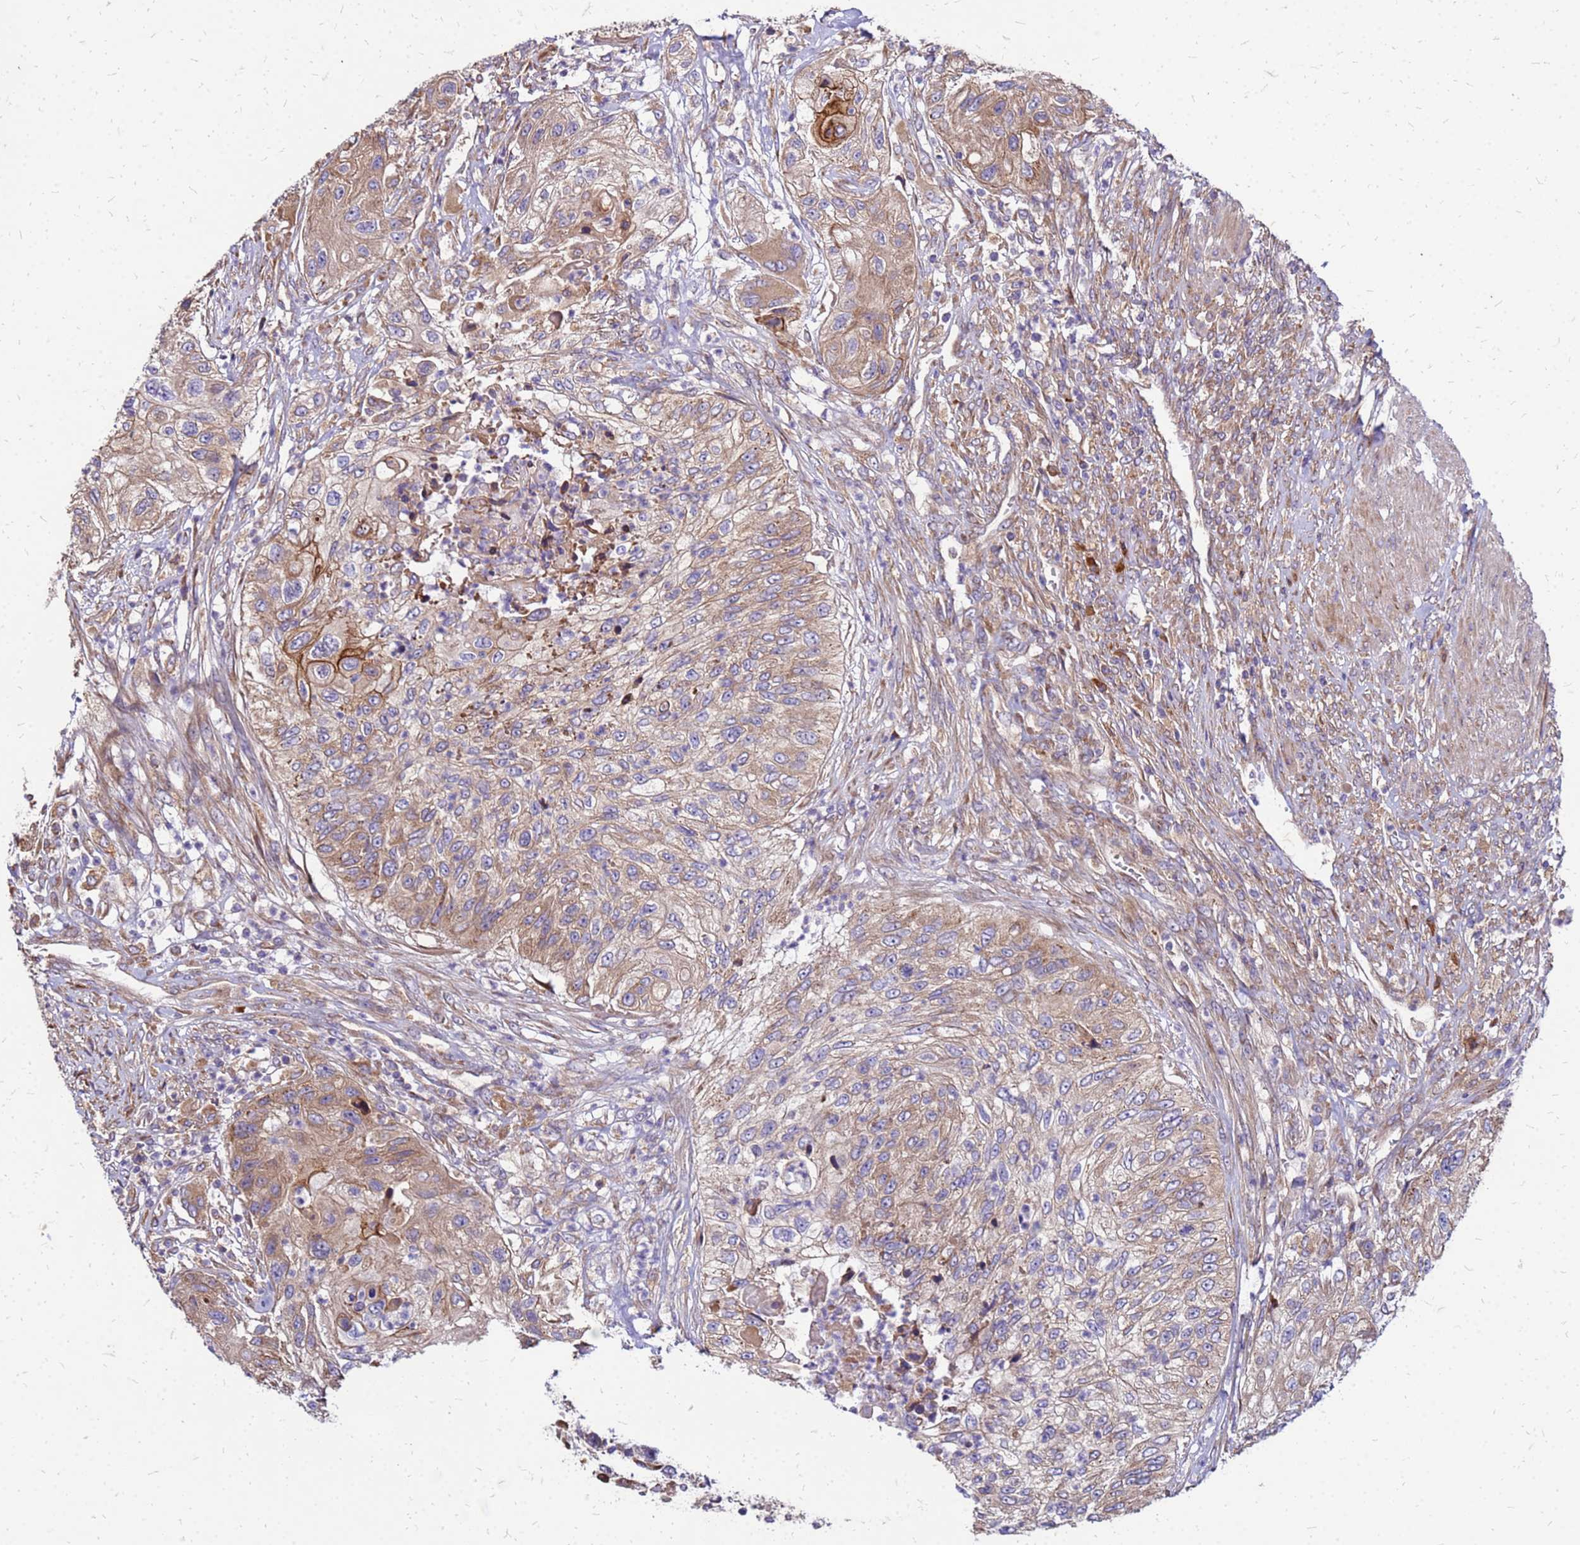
{"staining": {"intensity": "moderate", "quantity": ">75%", "location": "cytoplasmic/membranous"}, "tissue": "urothelial cancer", "cell_type": "Tumor cells", "image_type": "cancer", "snomed": [{"axis": "morphology", "description": "Urothelial carcinoma, High grade"}, {"axis": "topography", "description": "Urinary bladder"}], "caption": "Urothelial cancer stained for a protein (brown) reveals moderate cytoplasmic/membranous positive positivity in about >75% of tumor cells.", "gene": "VMO1", "patient": {"sex": "female", "age": 60}}